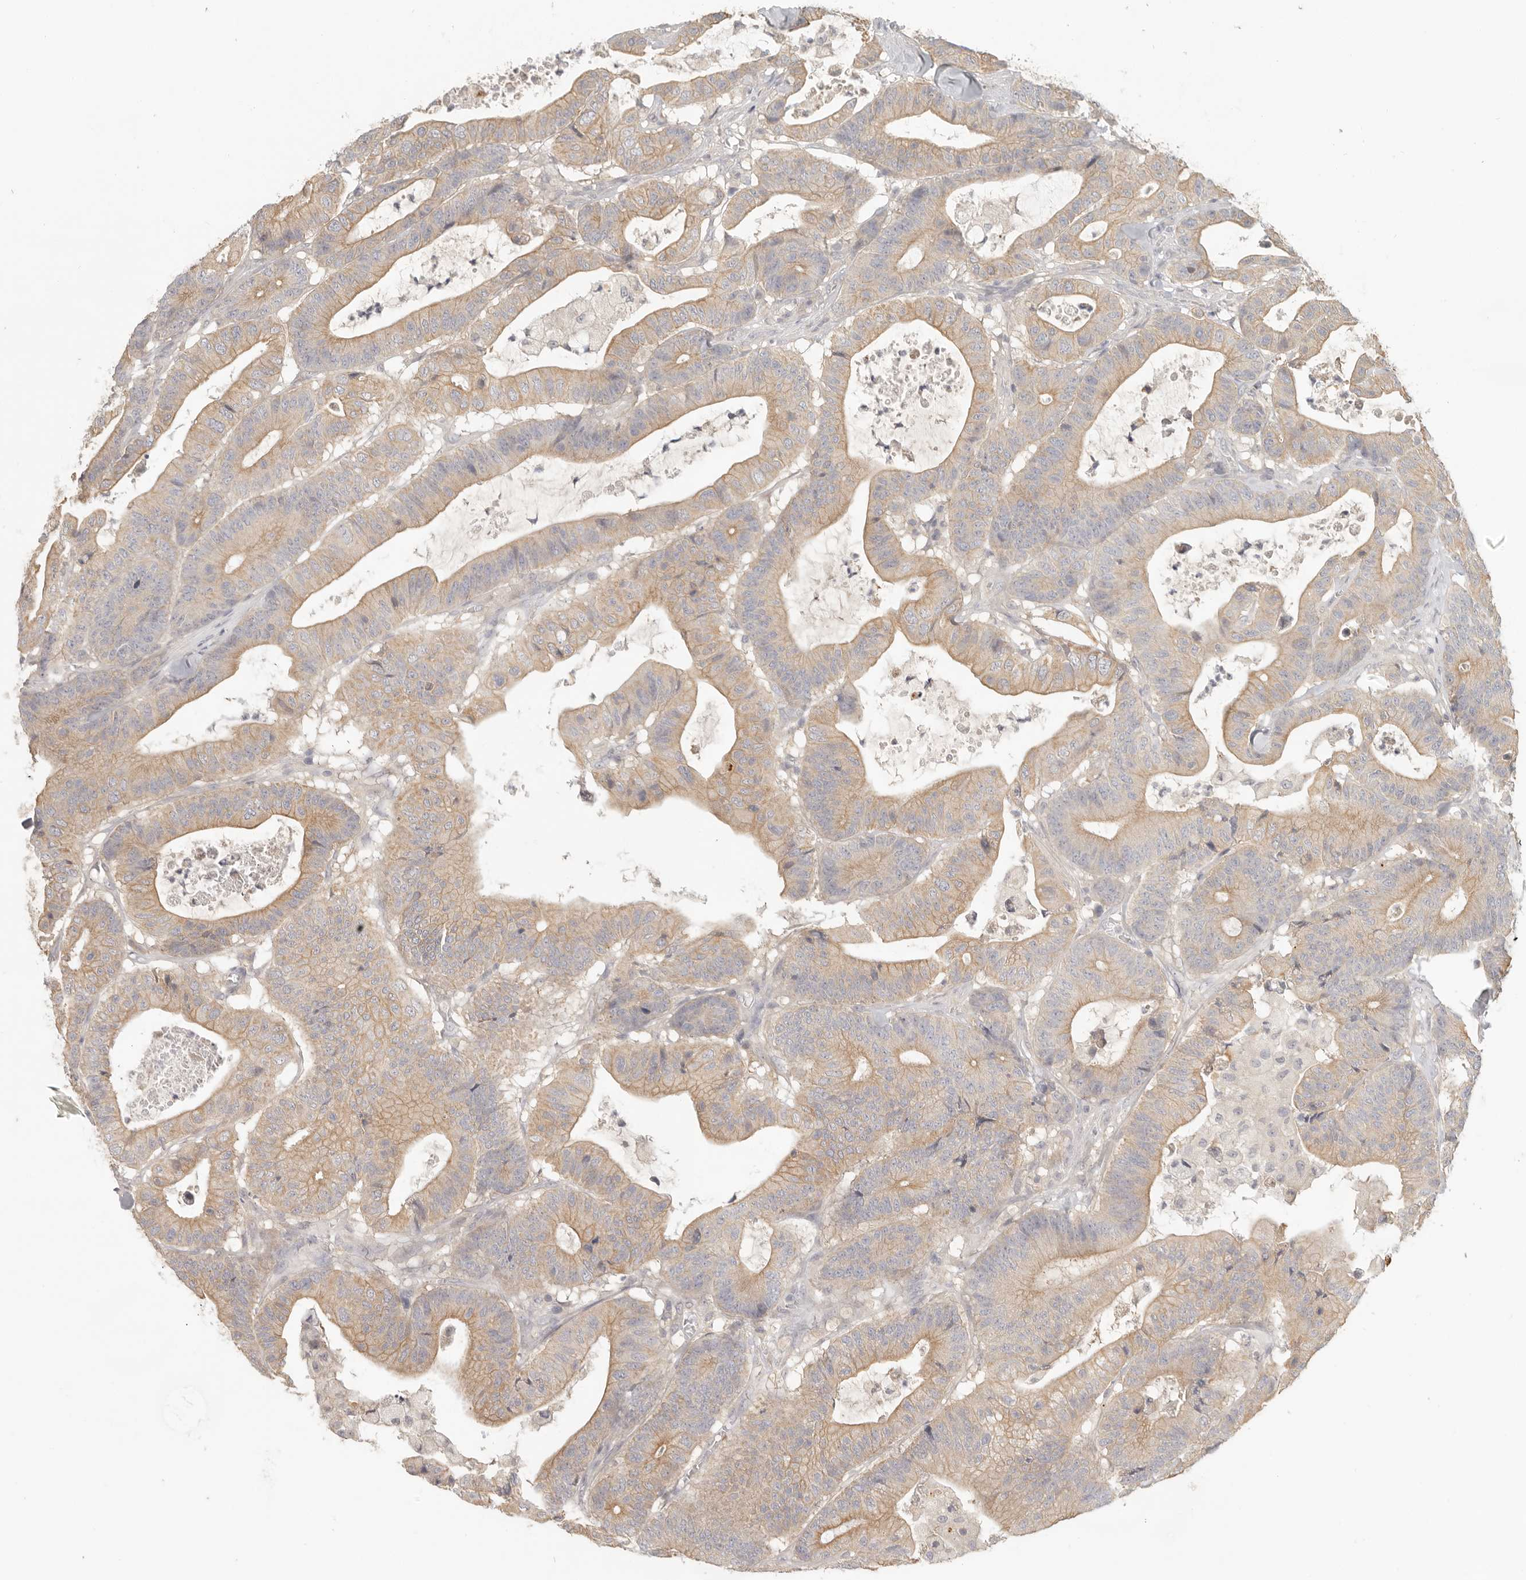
{"staining": {"intensity": "moderate", "quantity": ">75%", "location": "cytoplasmic/membranous"}, "tissue": "colorectal cancer", "cell_type": "Tumor cells", "image_type": "cancer", "snomed": [{"axis": "morphology", "description": "Adenocarcinoma, NOS"}, {"axis": "topography", "description": "Colon"}], "caption": "Adenocarcinoma (colorectal) was stained to show a protein in brown. There is medium levels of moderate cytoplasmic/membranous expression in approximately >75% of tumor cells. The staining is performed using DAB brown chromogen to label protein expression. The nuclei are counter-stained blue using hematoxylin.", "gene": "AHDC1", "patient": {"sex": "female", "age": 84}}